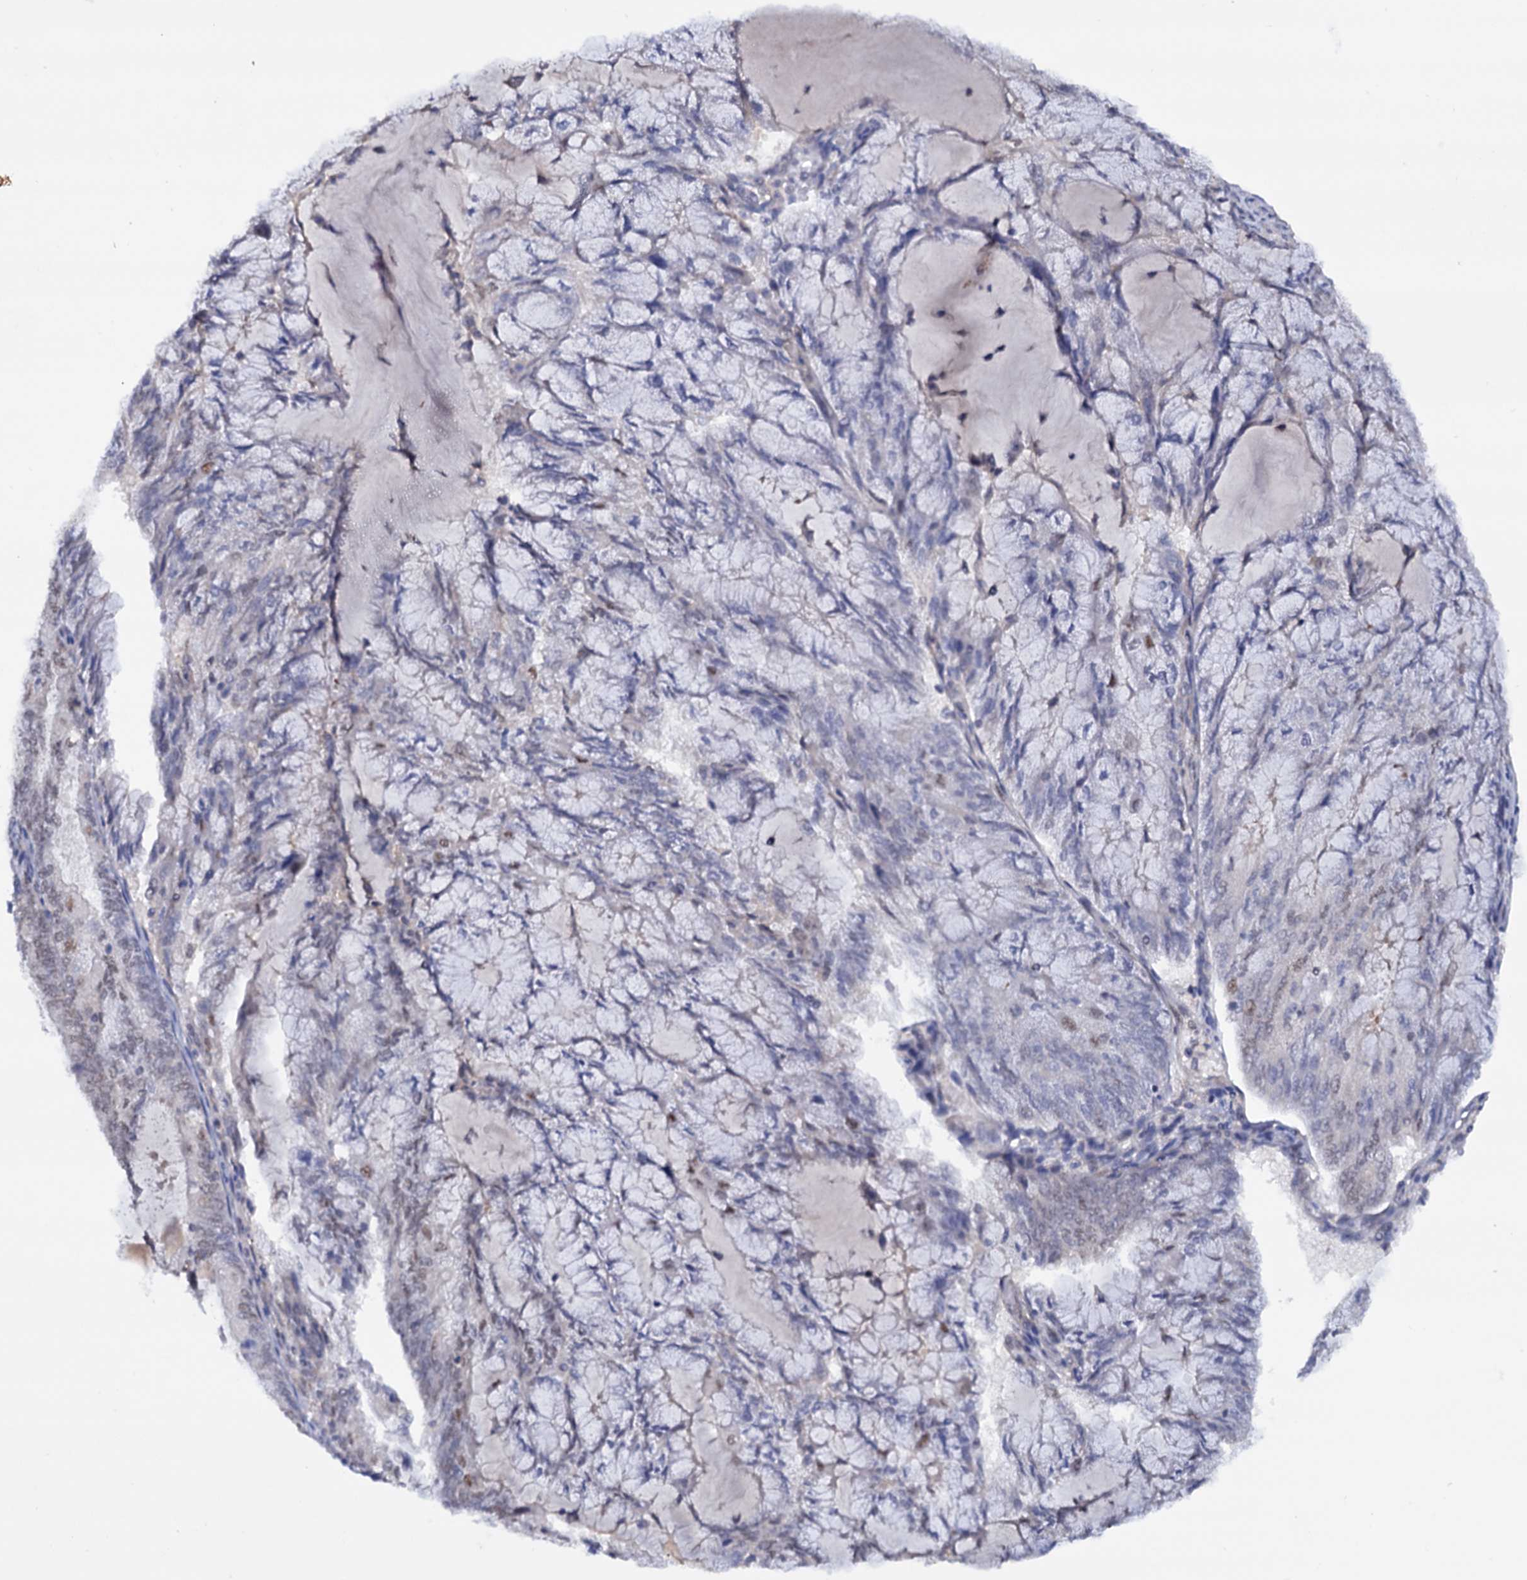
{"staining": {"intensity": "moderate", "quantity": "<25%", "location": "nuclear"}, "tissue": "endometrial cancer", "cell_type": "Tumor cells", "image_type": "cancer", "snomed": [{"axis": "morphology", "description": "Adenocarcinoma, NOS"}, {"axis": "topography", "description": "Endometrium"}], "caption": "Immunohistochemical staining of endometrial cancer (adenocarcinoma) demonstrates low levels of moderate nuclear protein staining in about <25% of tumor cells. Immunohistochemistry stains the protein of interest in brown and the nuclei are stained blue.", "gene": "TBC1D12", "patient": {"sex": "female", "age": 81}}